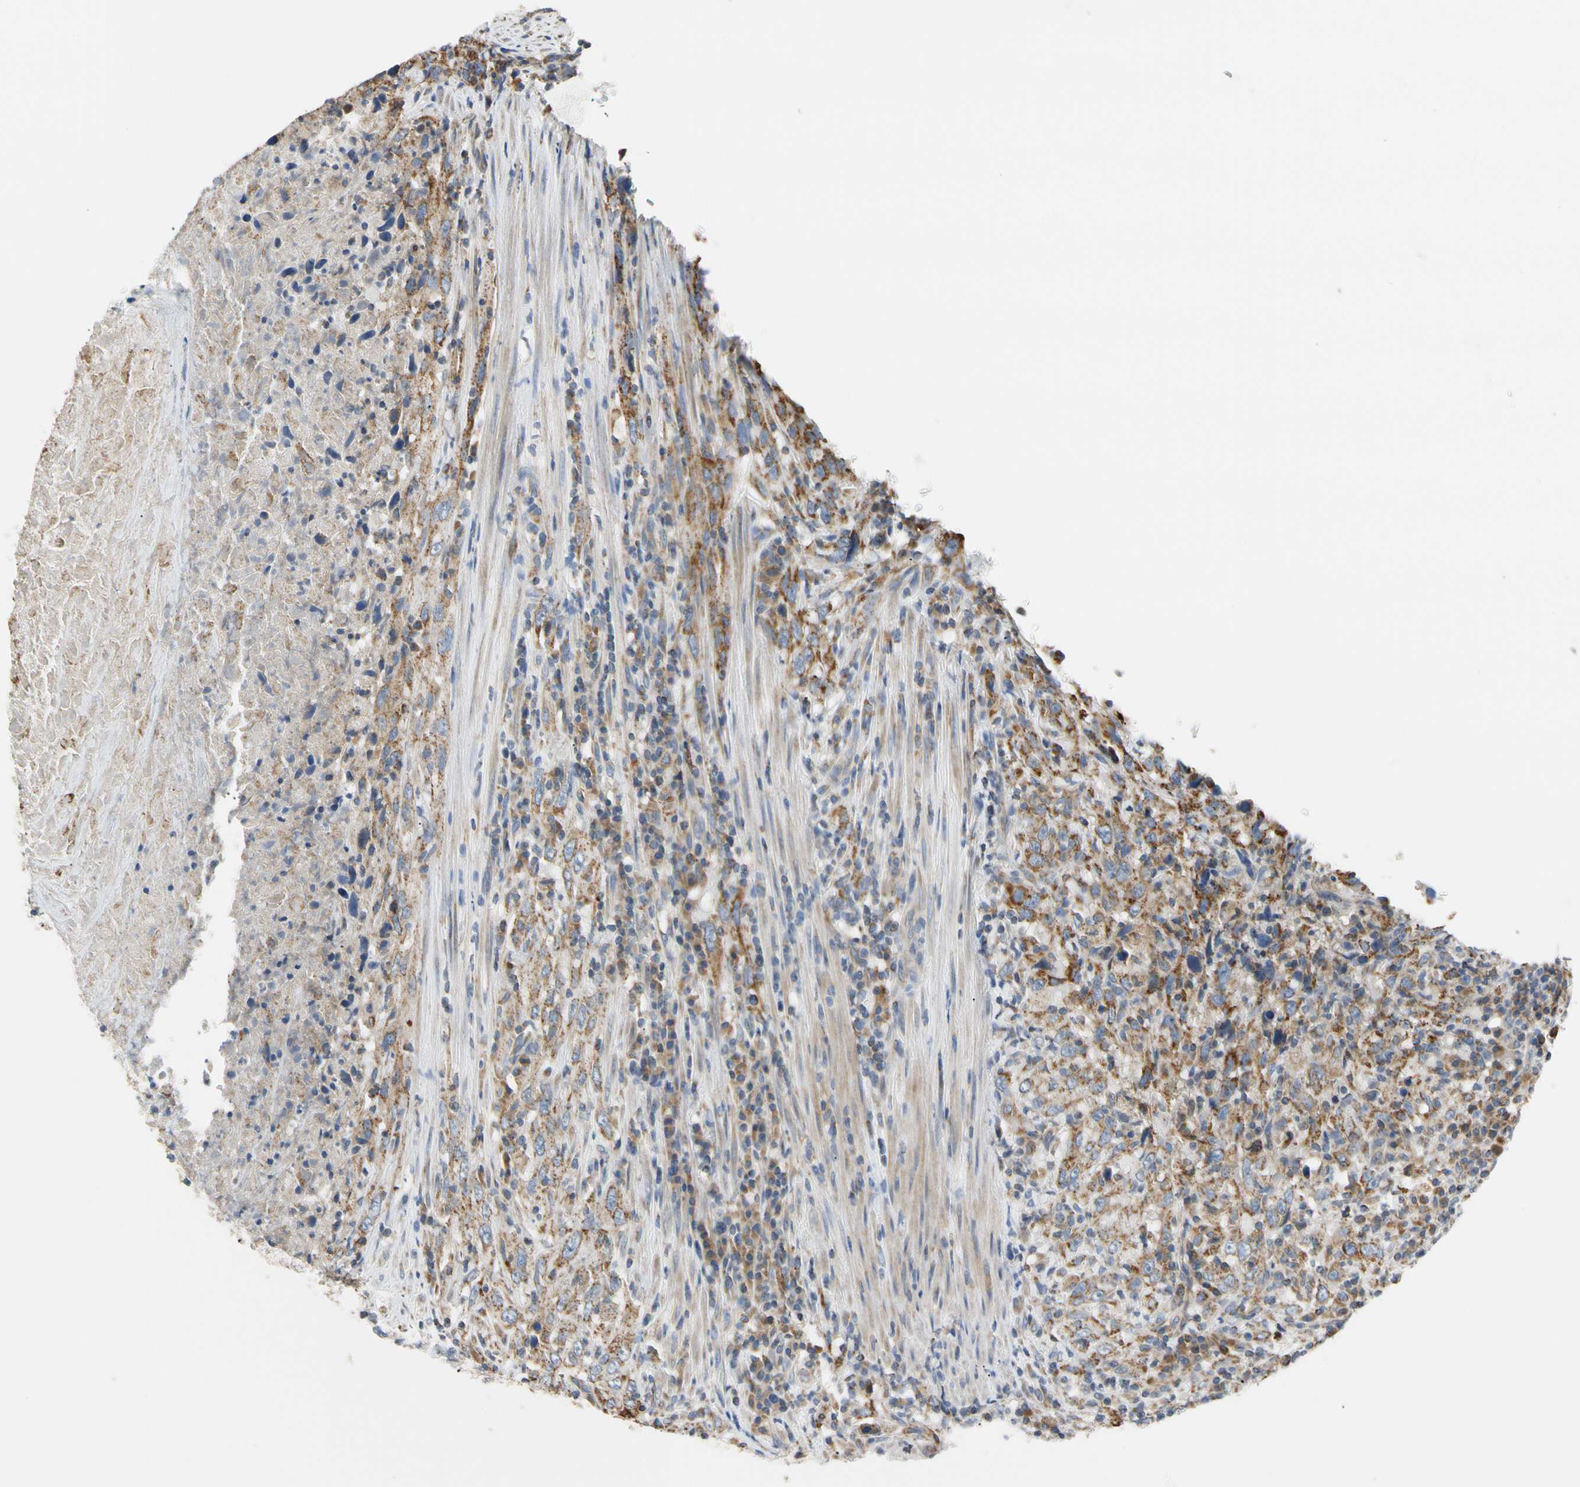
{"staining": {"intensity": "moderate", "quantity": ">75%", "location": "cytoplasmic/membranous"}, "tissue": "urothelial cancer", "cell_type": "Tumor cells", "image_type": "cancer", "snomed": [{"axis": "morphology", "description": "Urothelial carcinoma, High grade"}, {"axis": "topography", "description": "Urinary bladder"}], "caption": "A histopathology image of human high-grade urothelial carcinoma stained for a protein displays moderate cytoplasmic/membranous brown staining in tumor cells. Using DAB (3,3'-diaminobenzidine) (brown) and hematoxylin (blue) stains, captured at high magnification using brightfield microscopy.", "gene": "PLGRKT", "patient": {"sex": "male", "age": 61}}